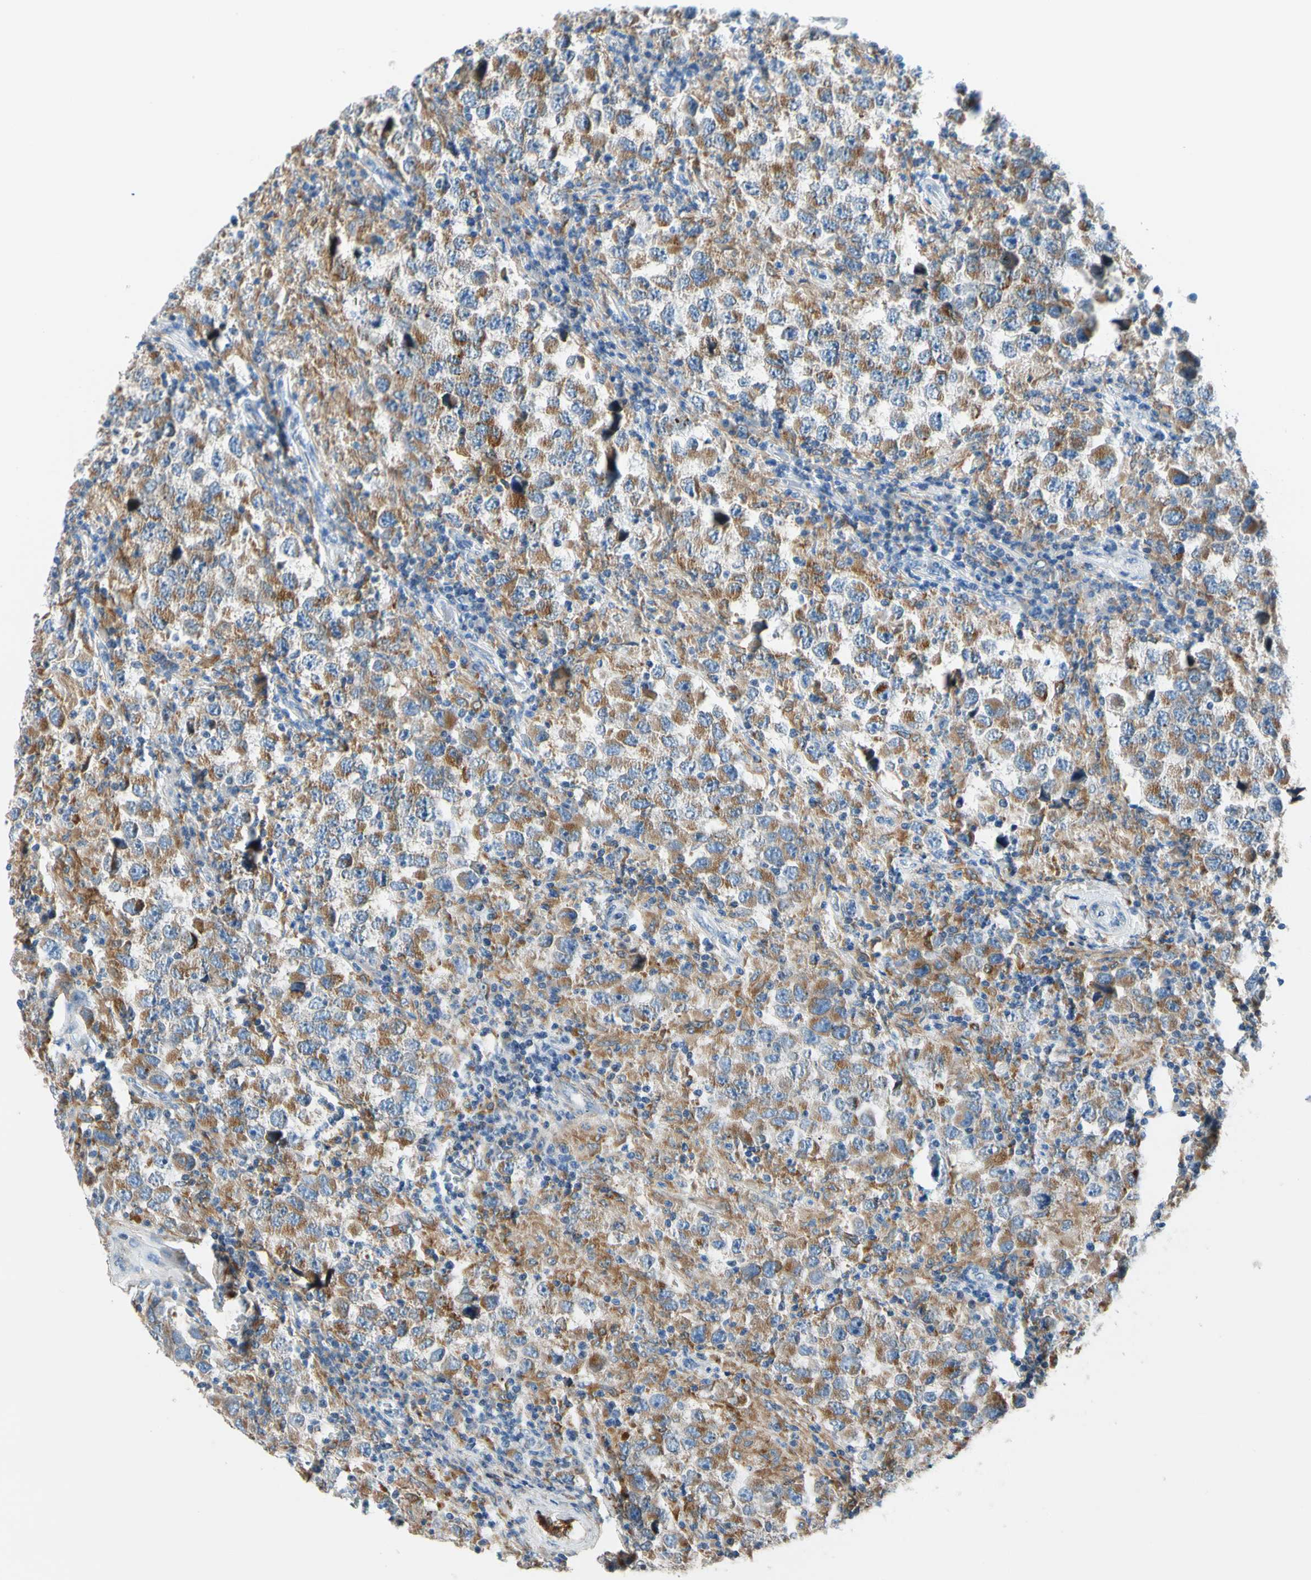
{"staining": {"intensity": "moderate", "quantity": ">75%", "location": "cytoplasmic/membranous"}, "tissue": "testis cancer", "cell_type": "Tumor cells", "image_type": "cancer", "snomed": [{"axis": "morphology", "description": "Carcinoma, Embryonal, NOS"}, {"axis": "topography", "description": "Testis"}], "caption": "Immunohistochemical staining of human testis cancer (embryonal carcinoma) reveals medium levels of moderate cytoplasmic/membranous protein positivity in approximately >75% of tumor cells. (Stains: DAB (3,3'-diaminobenzidine) in brown, nuclei in blue, Microscopy: brightfield microscopy at high magnification).", "gene": "LRPAP1", "patient": {"sex": "male", "age": 21}}